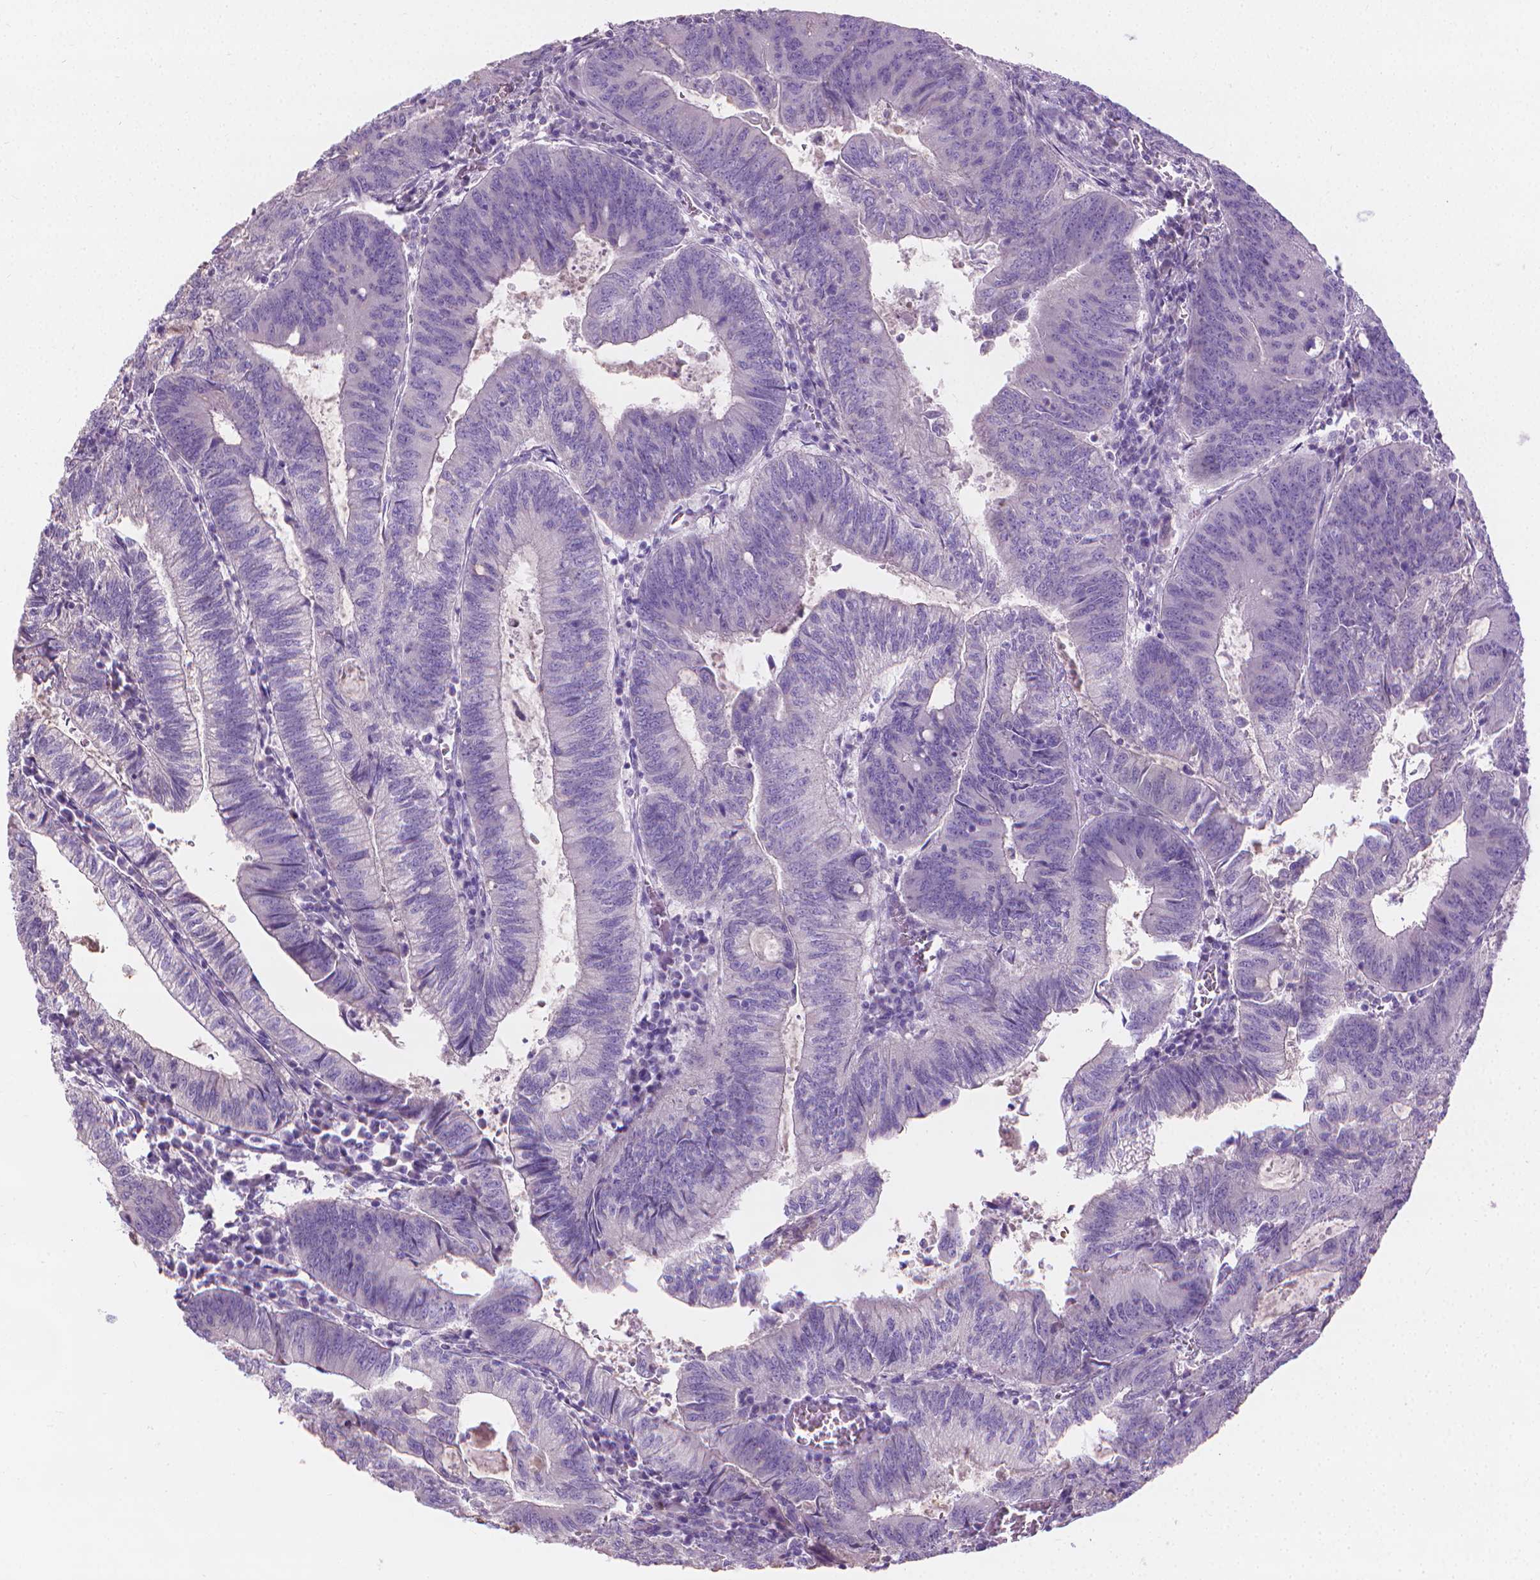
{"staining": {"intensity": "negative", "quantity": "none", "location": "none"}, "tissue": "colorectal cancer", "cell_type": "Tumor cells", "image_type": "cancer", "snomed": [{"axis": "morphology", "description": "Adenocarcinoma, NOS"}, {"axis": "topography", "description": "Colon"}], "caption": "Micrograph shows no significant protein staining in tumor cells of colorectal cancer (adenocarcinoma).", "gene": "CABCOCO1", "patient": {"sex": "male", "age": 67}}